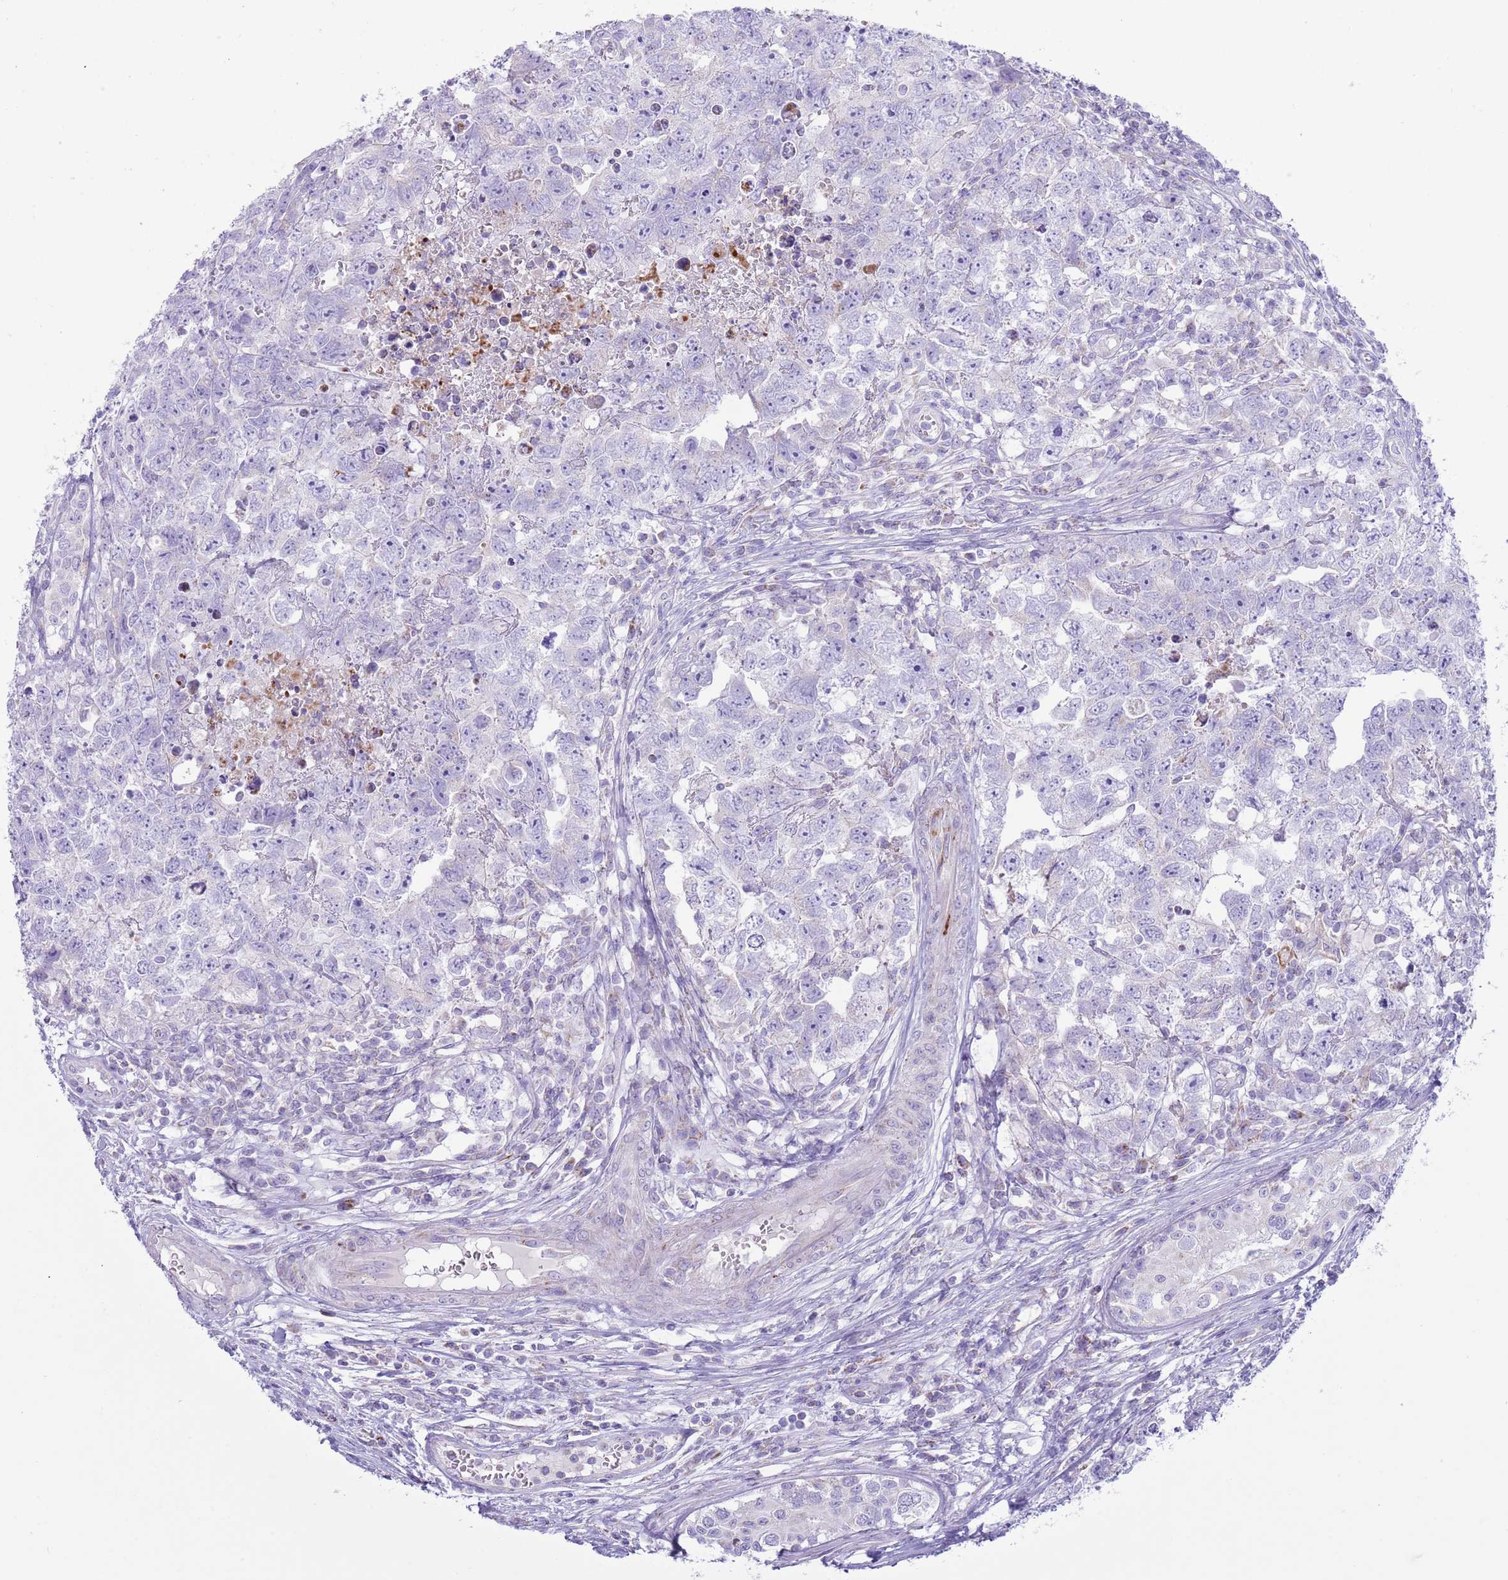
{"staining": {"intensity": "negative", "quantity": "none", "location": "none"}, "tissue": "testis cancer", "cell_type": "Tumor cells", "image_type": "cancer", "snomed": [{"axis": "morphology", "description": "Carcinoma, Embryonal, NOS"}, {"axis": "topography", "description": "Testis"}], "caption": "High power microscopy image of an immunohistochemistry photomicrograph of testis embryonal carcinoma, revealing no significant expression in tumor cells.", "gene": "ATP6V1B1", "patient": {"sex": "male", "age": 22}}